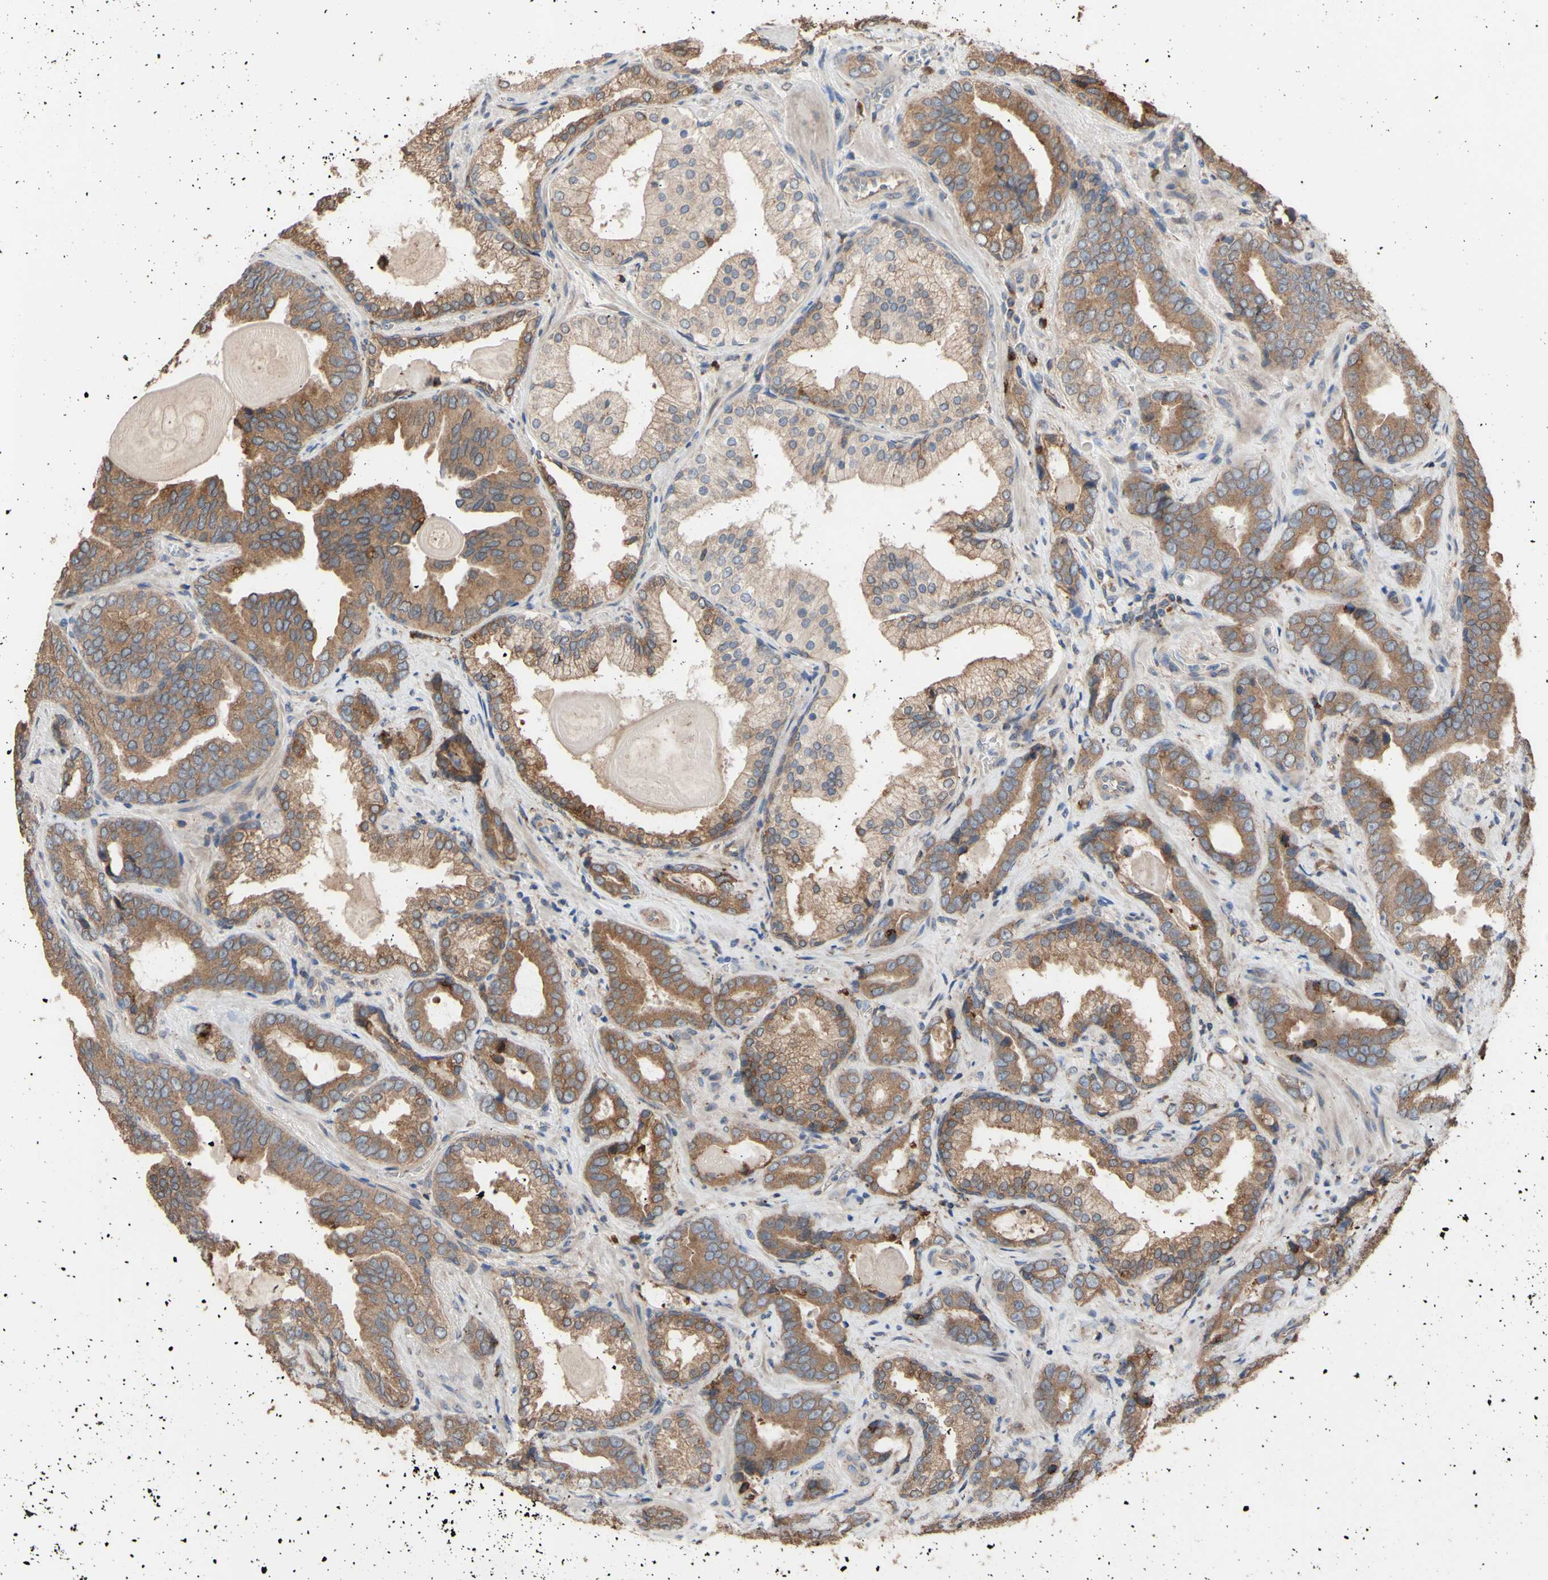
{"staining": {"intensity": "moderate", "quantity": ">75%", "location": "cytoplasmic/membranous"}, "tissue": "prostate cancer", "cell_type": "Tumor cells", "image_type": "cancer", "snomed": [{"axis": "morphology", "description": "Adenocarcinoma, Low grade"}, {"axis": "topography", "description": "Prostate"}], "caption": "Immunohistochemistry of human low-grade adenocarcinoma (prostate) demonstrates medium levels of moderate cytoplasmic/membranous positivity in approximately >75% of tumor cells. Nuclei are stained in blue.", "gene": "NECTIN3", "patient": {"sex": "male", "age": 60}}